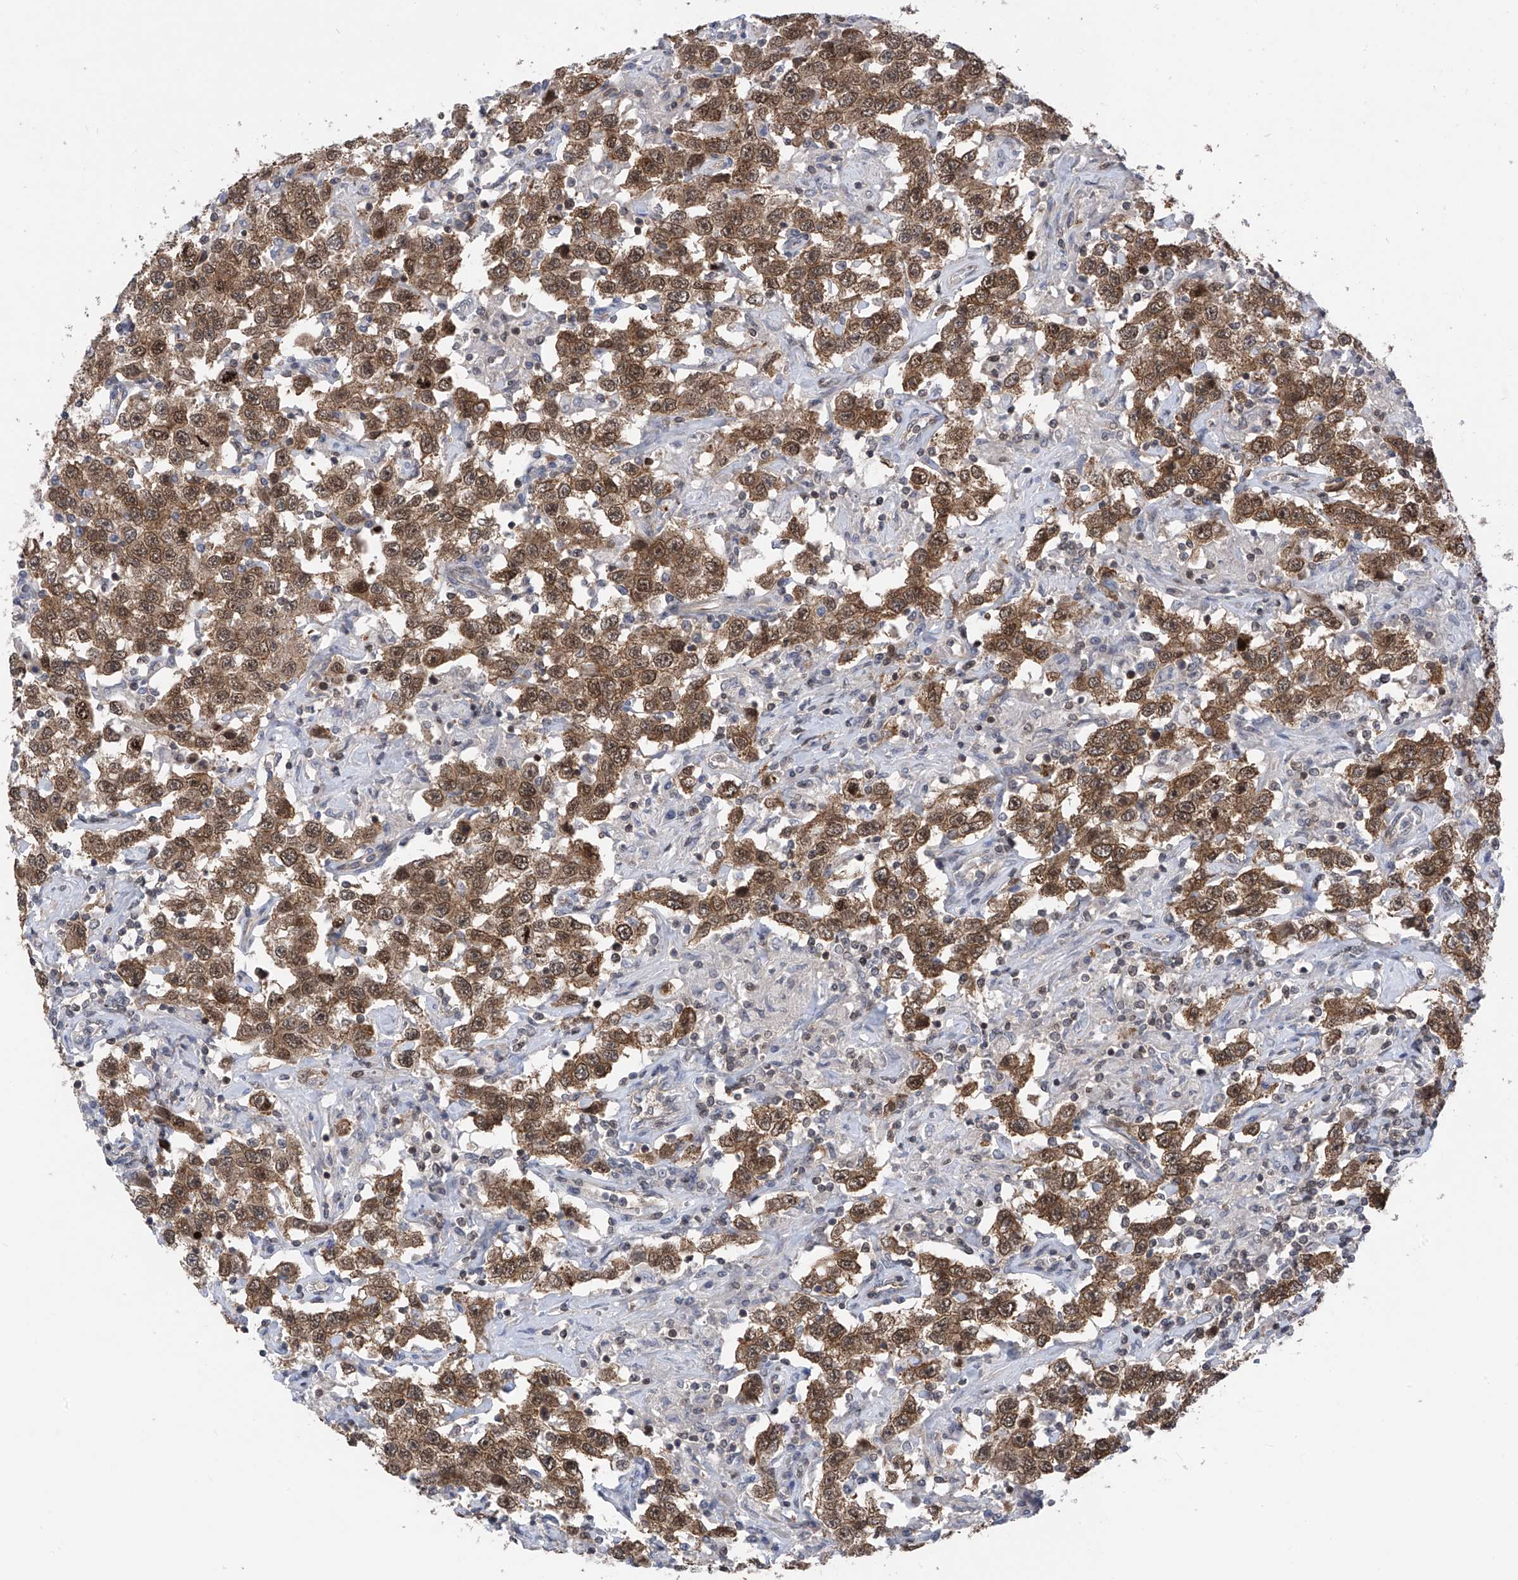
{"staining": {"intensity": "moderate", "quantity": ">75%", "location": "cytoplasmic/membranous,nuclear"}, "tissue": "testis cancer", "cell_type": "Tumor cells", "image_type": "cancer", "snomed": [{"axis": "morphology", "description": "Seminoma, NOS"}, {"axis": "topography", "description": "Testis"}], "caption": "Seminoma (testis) was stained to show a protein in brown. There is medium levels of moderate cytoplasmic/membranous and nuclear positivity in about >75% of tumor cells.", "gene": "DNAJC9", "patient": {"sex": "male", "age": 41}}